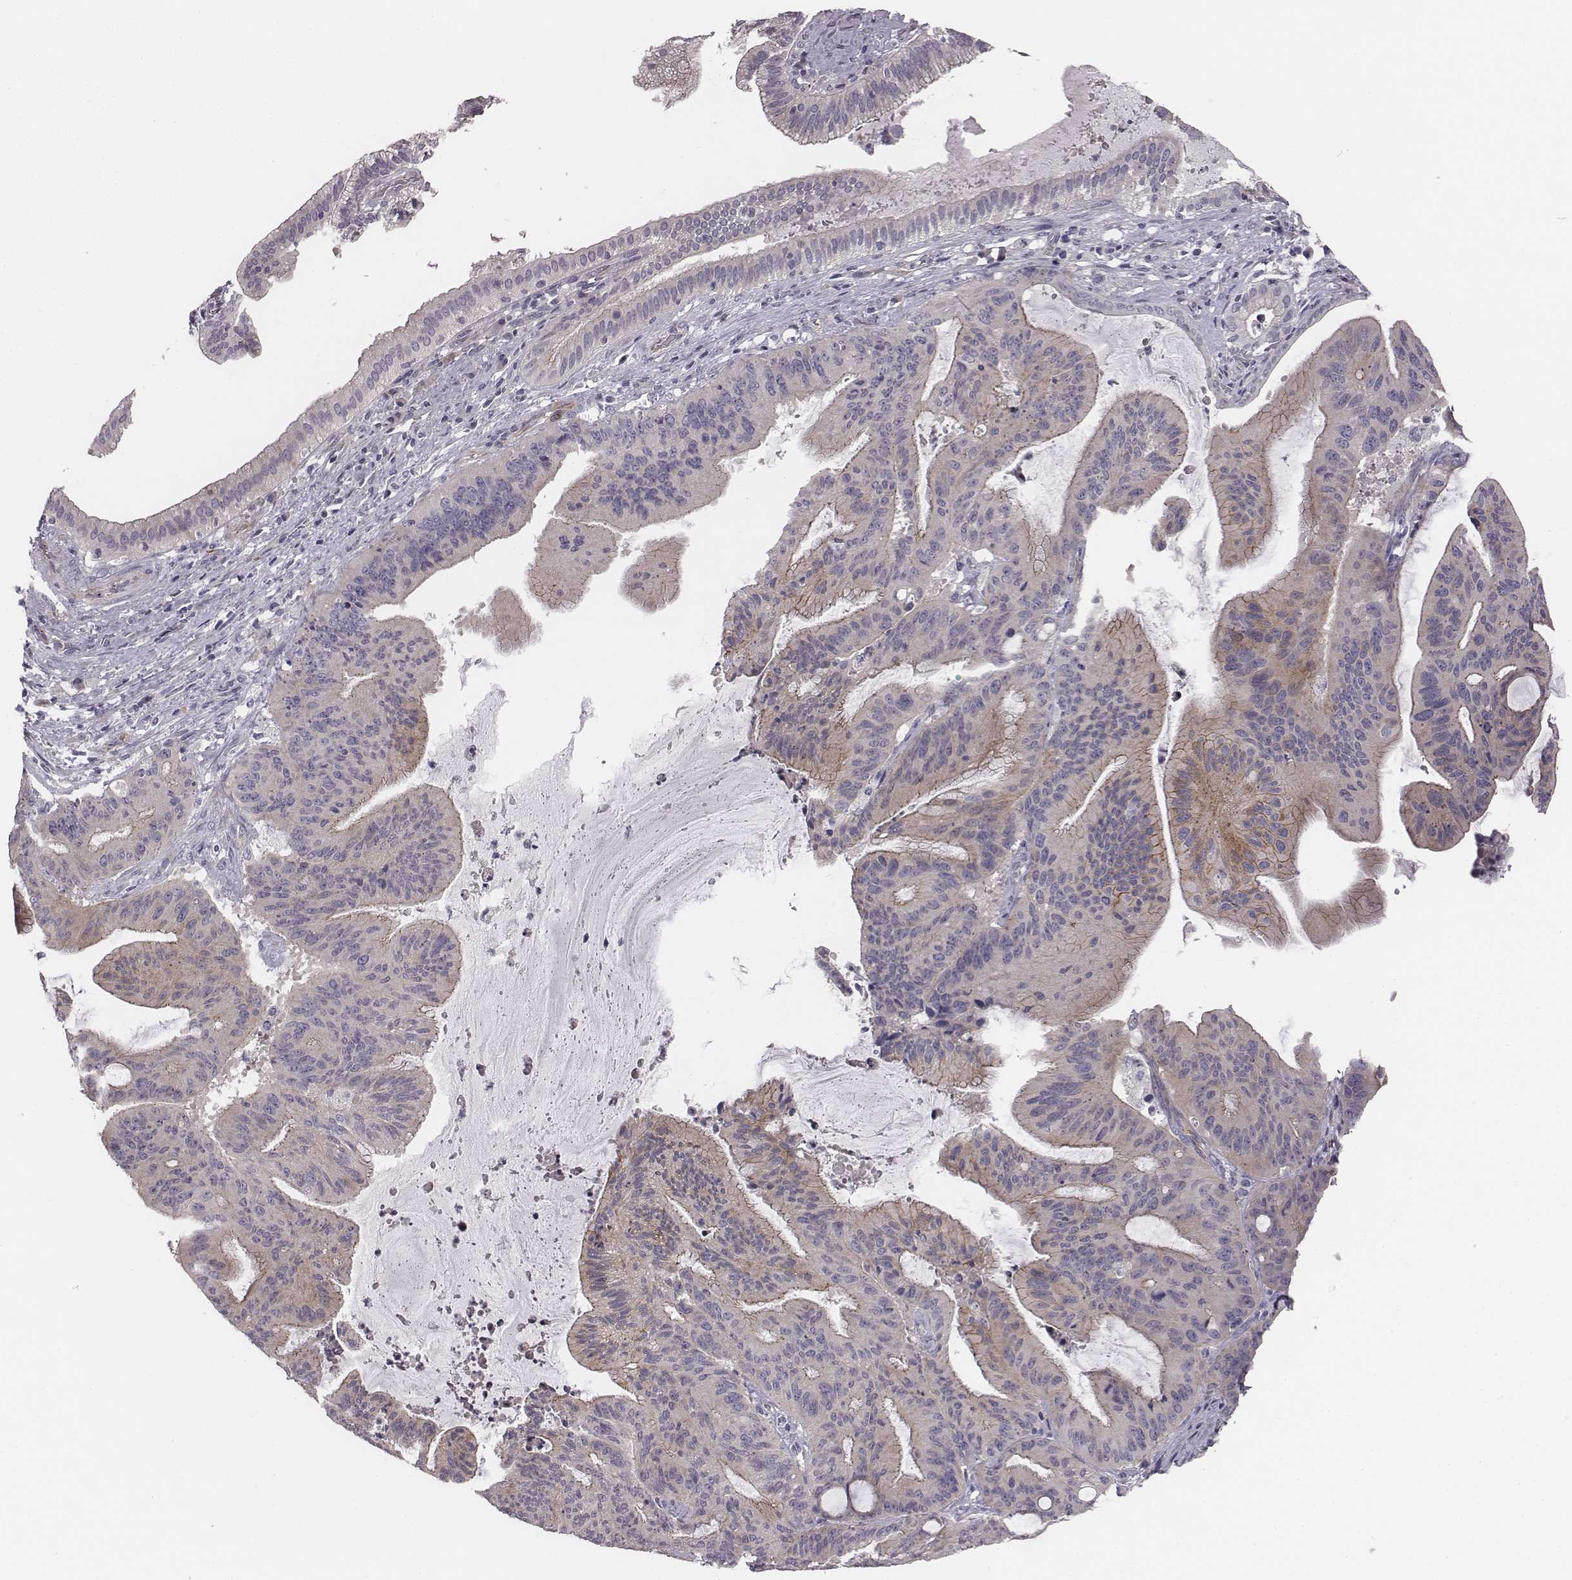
{"staining": {"intensity": "moderate", "quantity": "<25%", "location": "cytoplasmic/membranous"}, "tissue": "liver cancer", "cell_type": "Tumor cells", "image_type": "cancer", "snomed": [{"axis": "morphology", "description": "Cholangiocarcinoma"}, {"axis": "topography", "description": "Liver"}], "caption": "Liver cholangiocarcinoma was stained to show a protein in brown. There is low levels of moderate cytoplasmic/membranous staining in about <25% of tumor cells.", "gene": "PRKCZ", "patient": {"sex": "female", "age": 73}}